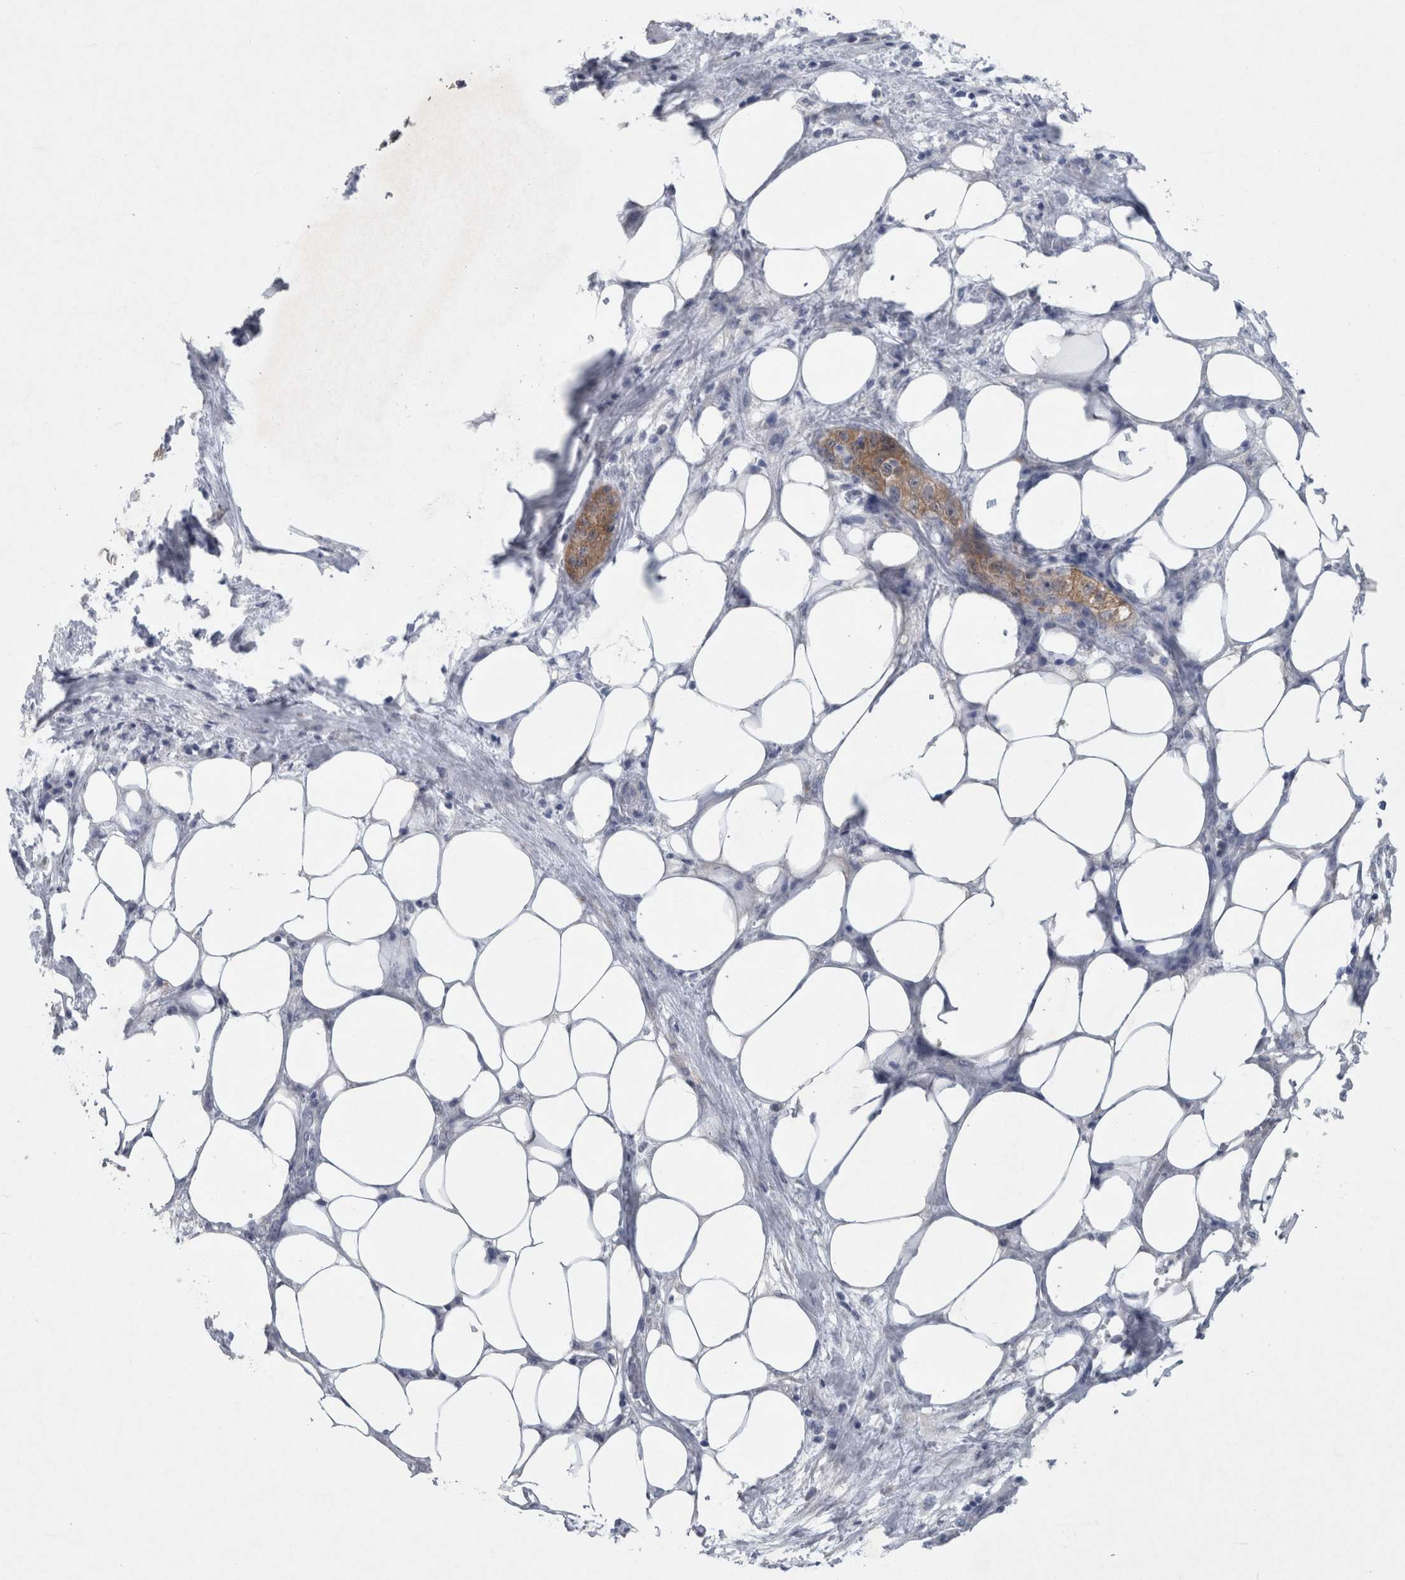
{"staining": {"intensity": "weak", "quantity": "25%-75%", "location": "cytoplasmic/membranous"}, "tissue": "pancreatic cancer", "cell_type": "Tumor cells", "image_type": "cancer", "snomed": [{"axis": "morphology", "description": "Adenocarcinoma, NOS"}, {"axis": "topography", "description": "Pancreas"}], "caption": "The histopathology image demonstrates staining of pancreatic adenocarcinoma, revealing weak cytoplasmic/membranous protein positivity (brown color) within tumor cells.", "gene": "FAM83H", "patient": {"sex": "female", "age": 78}}